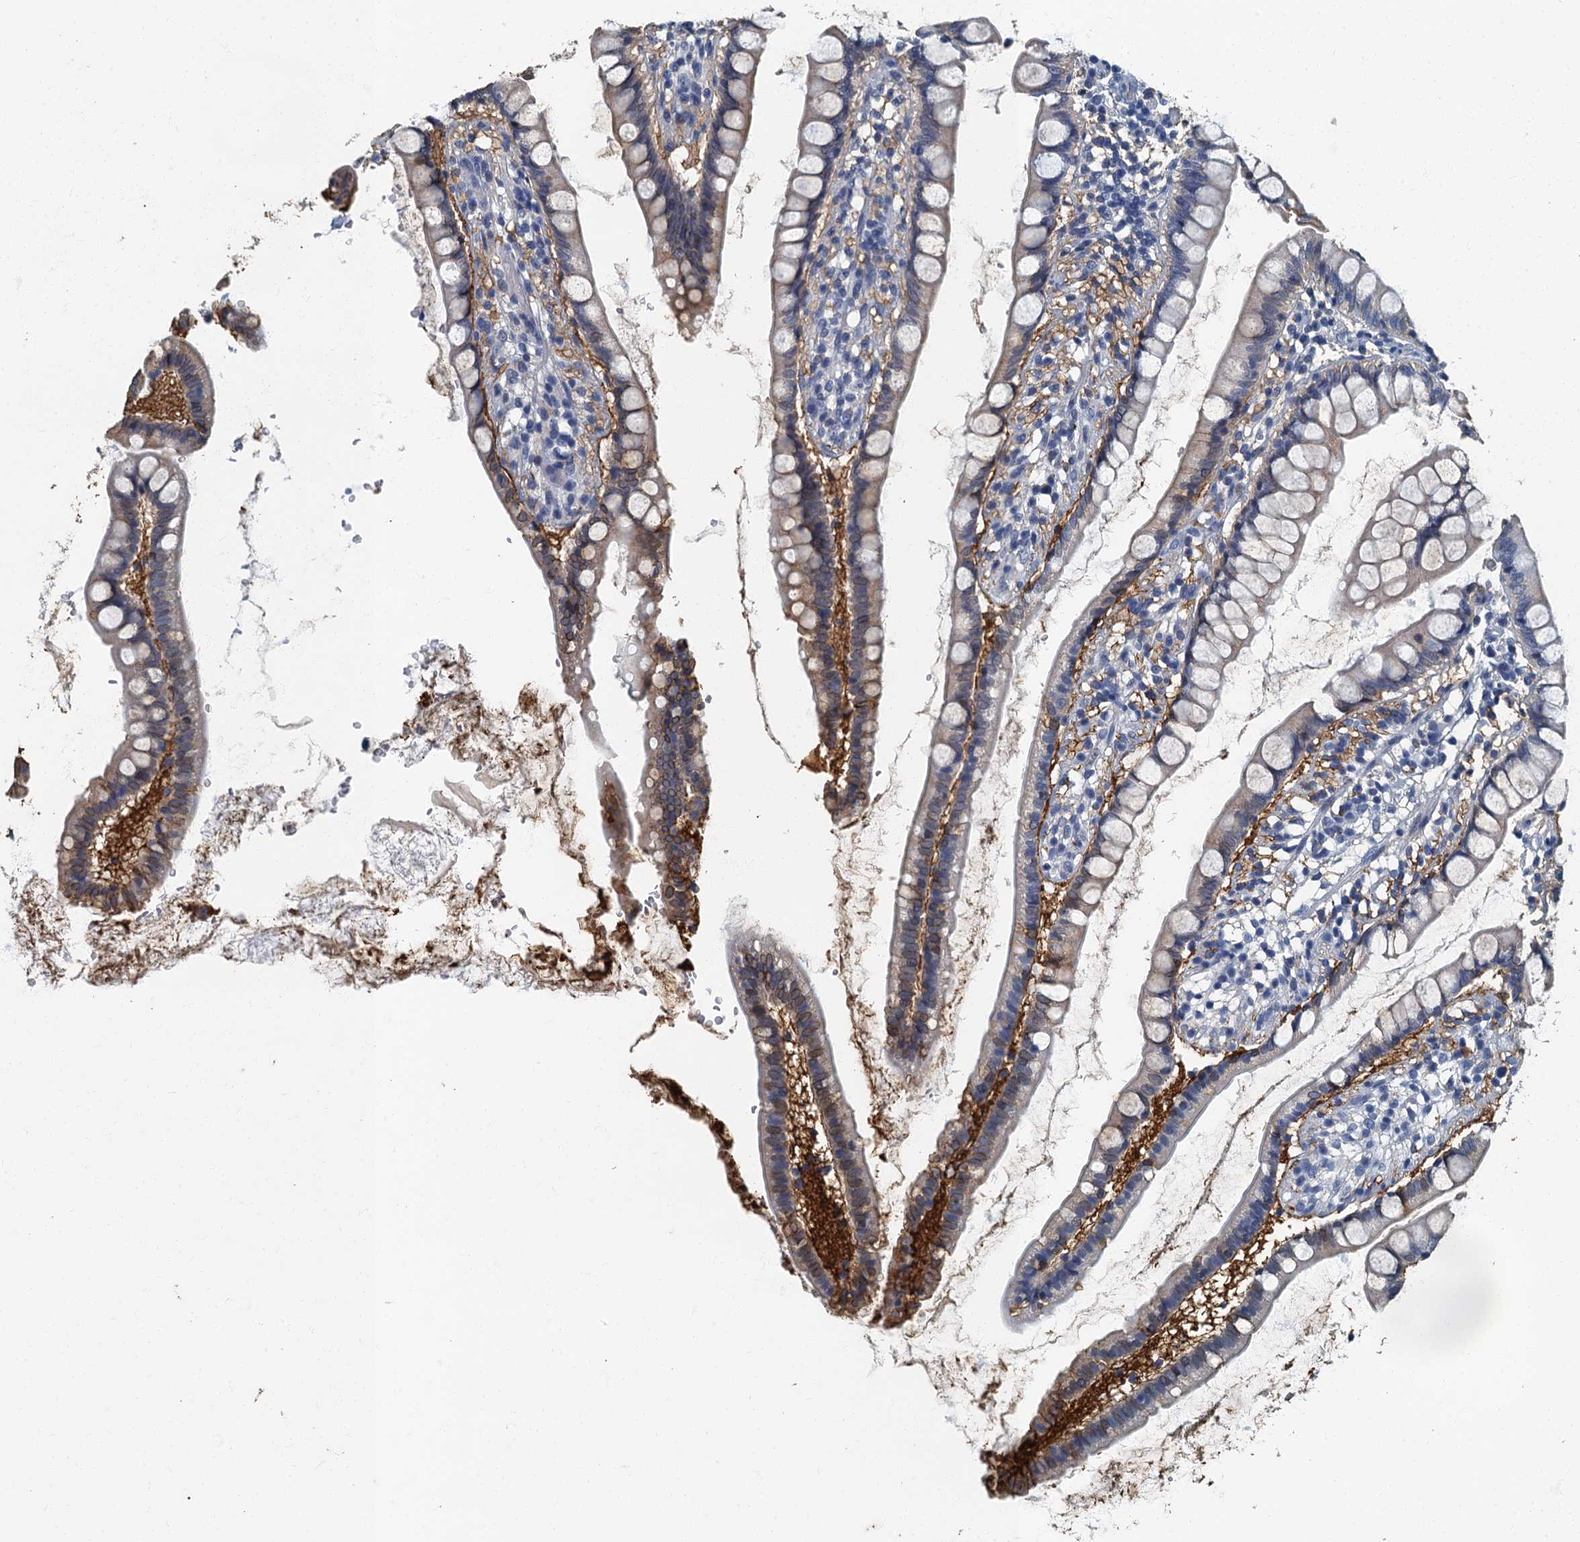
{"staining": {"intensity": "negative", "quantity": "none", "location": "none"}, "tissue": "small intestine", "cell_type": "Glandular cells", "image_type": "normal", "snomed": [{"axis": "morphology", "description": "Normal tissue, NOS"}, {"axis": "topography", "description": "Small intestine"}], "caption": "Human small intestine stained for a protein using immunohistochemistry exhibits no staining in glandular cells.", "gene": "GADL1", "patient": {"sex": "female", "age": 84}}